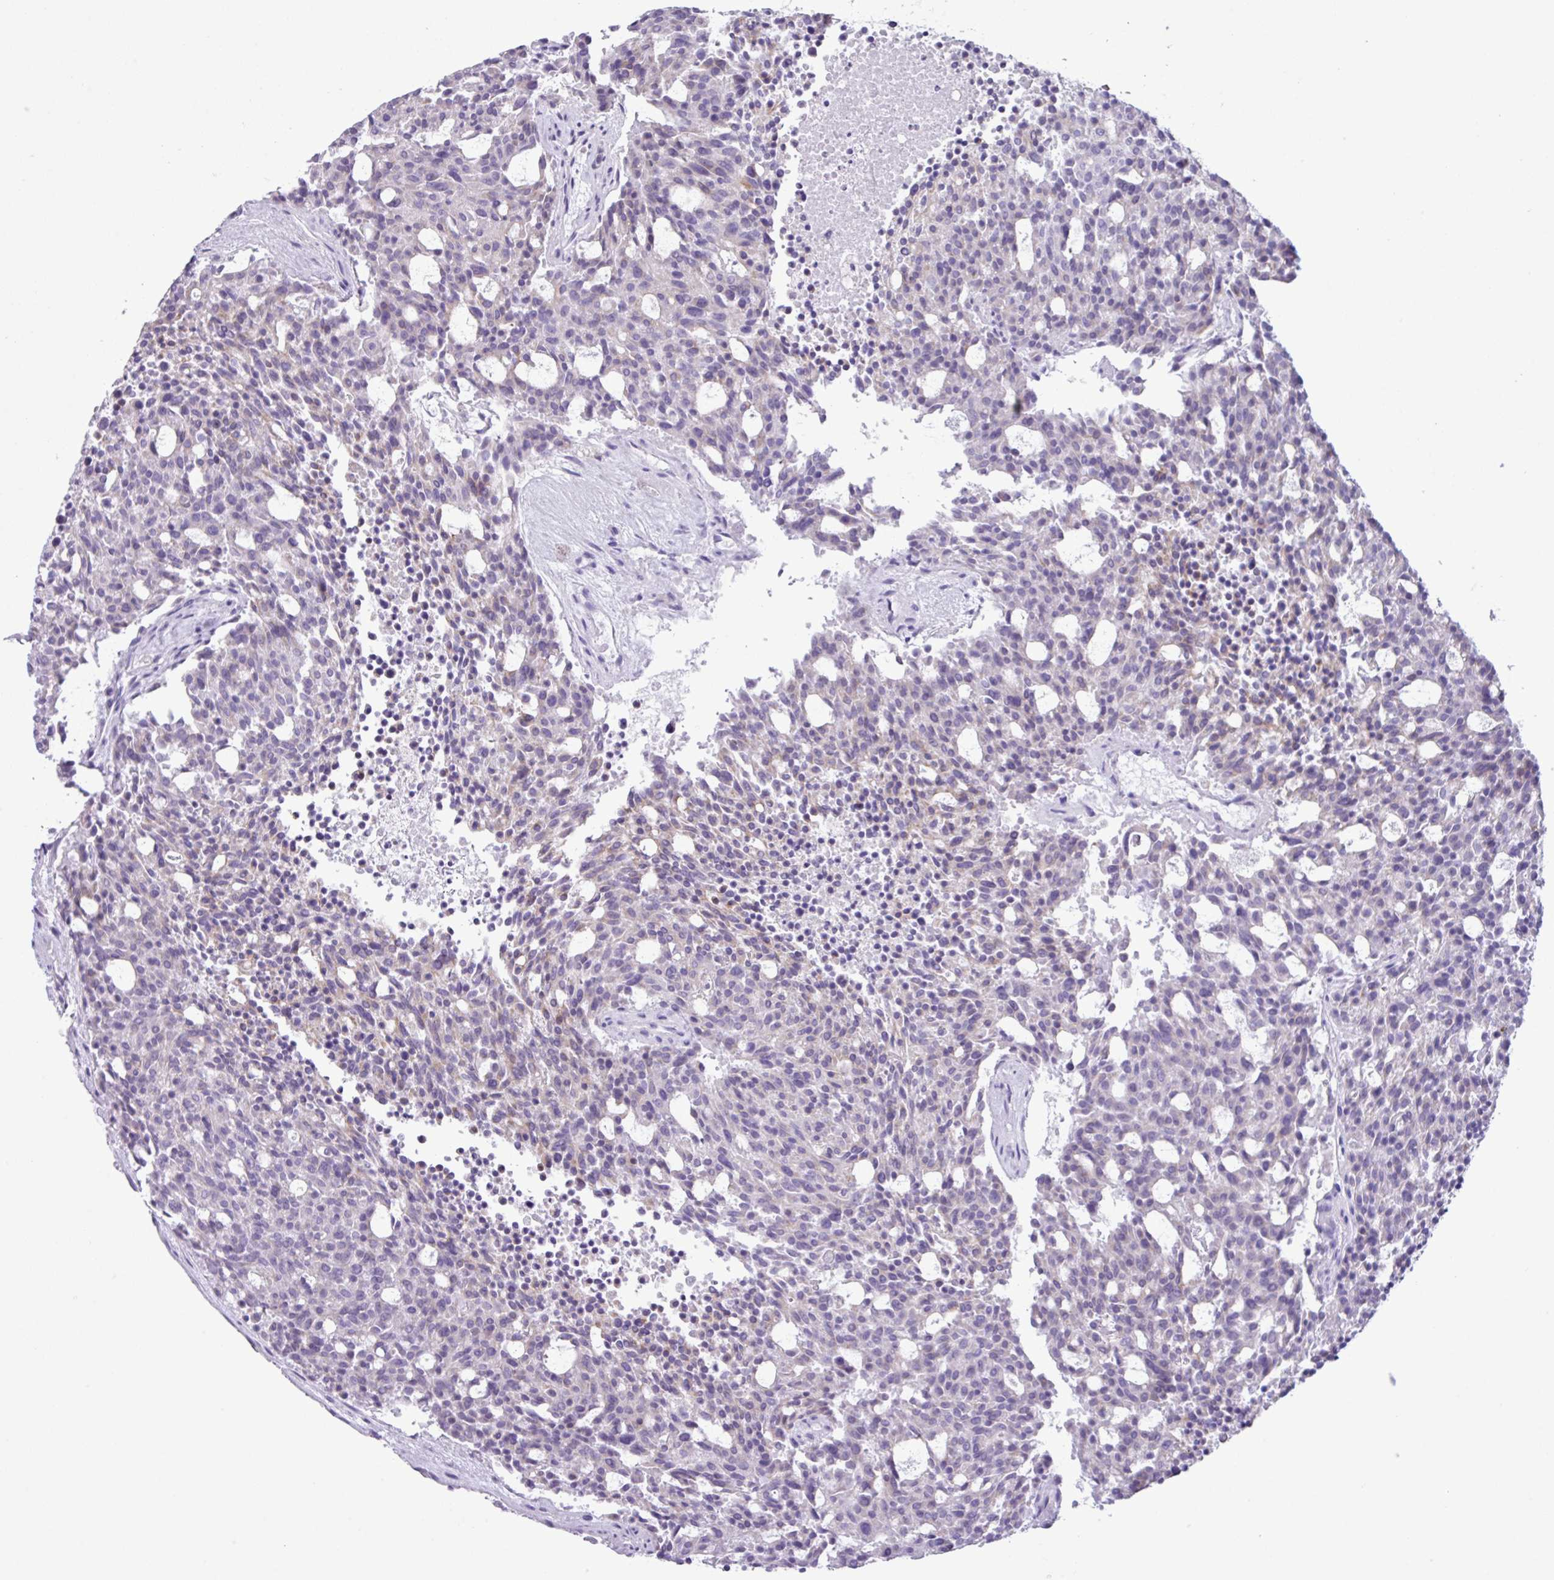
{"staining": {"intensity": "negative", "quantity": "none", "location": "none"}, "tissue": "carcinoid", "cell_type": "Tumor cells", "image_type": "cancer", "snomed": [{"axis": "morphology", "description": "Carcinoid, malignant, NOS"}, {"axis": "topography", "description": "Pancreas"}], "caption": "DAB (3,3'-diaminobenzidine) immunohistochemical staining of human carcinoid demonstrates no significant expression in tumor cells. Nuclei are stained in blue.", "gene": "AGO3", "patient": {"sex": "female", "age": 54}}